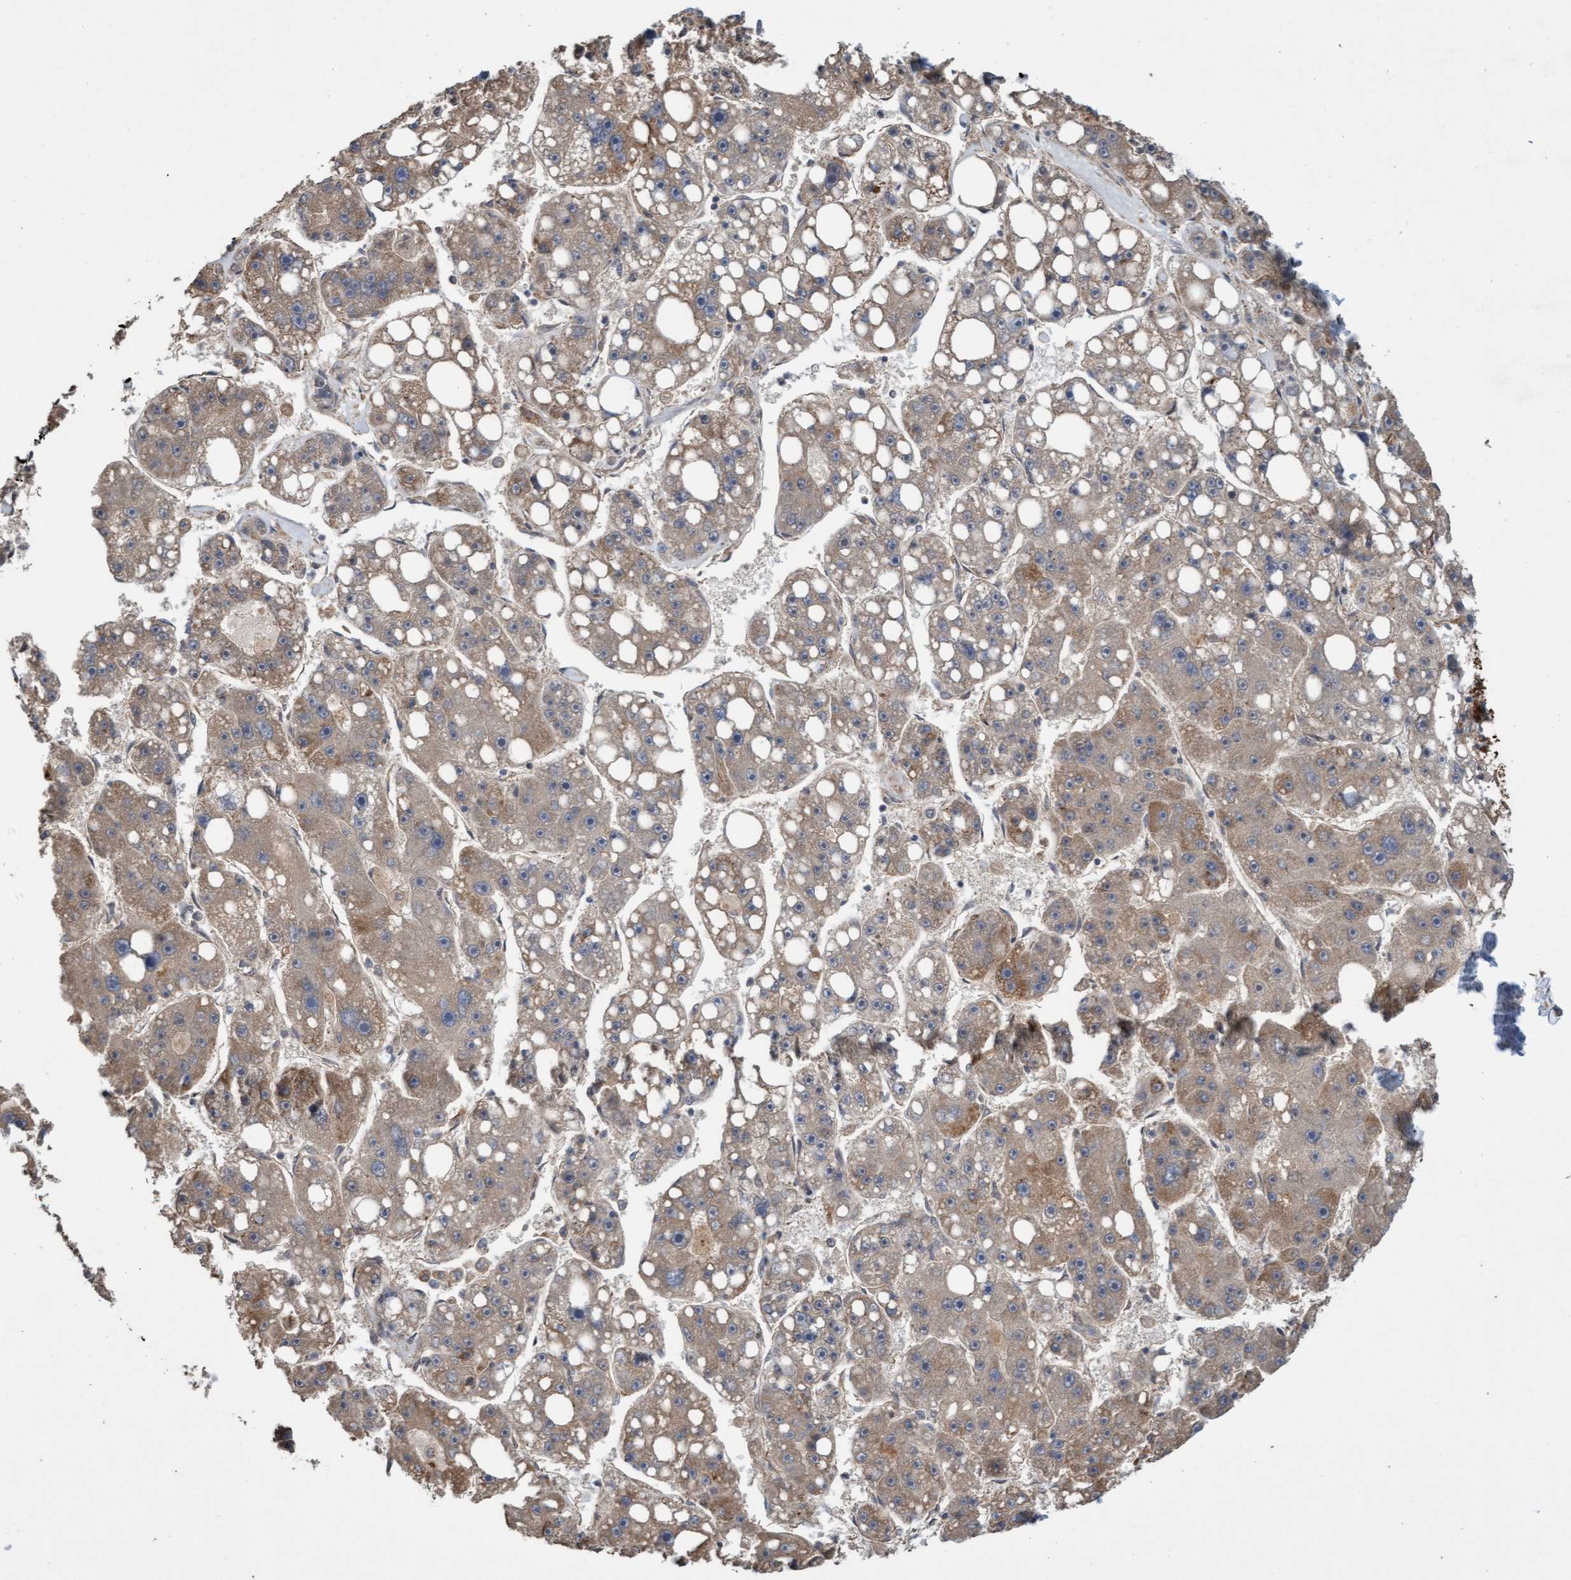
{"staining": {"intensity": "moderate", "quantity": ">75%", "location": "cytoplasmic/membranous"}, "tissue": "liver cancer", "cell_type": "Tumor cells", "image_type": "cancer", "snomed": [{"axis": "morphology", "description": "Carcinoma, Hepatocellular, NOS"}, {"axis": "topography", "description": "Liver"}], "caption": "DAB immunohistochemical staining of liver cancer (hepatocellular carcinoma) displays moderate cytoplasmic/membranous protein expression in about >75% of tumor cells. (Brightfield microscopy of DAB IHC at high magnification).", "gene": "CDC42EP4", "patient": {"sex": "female", "age": 61}}